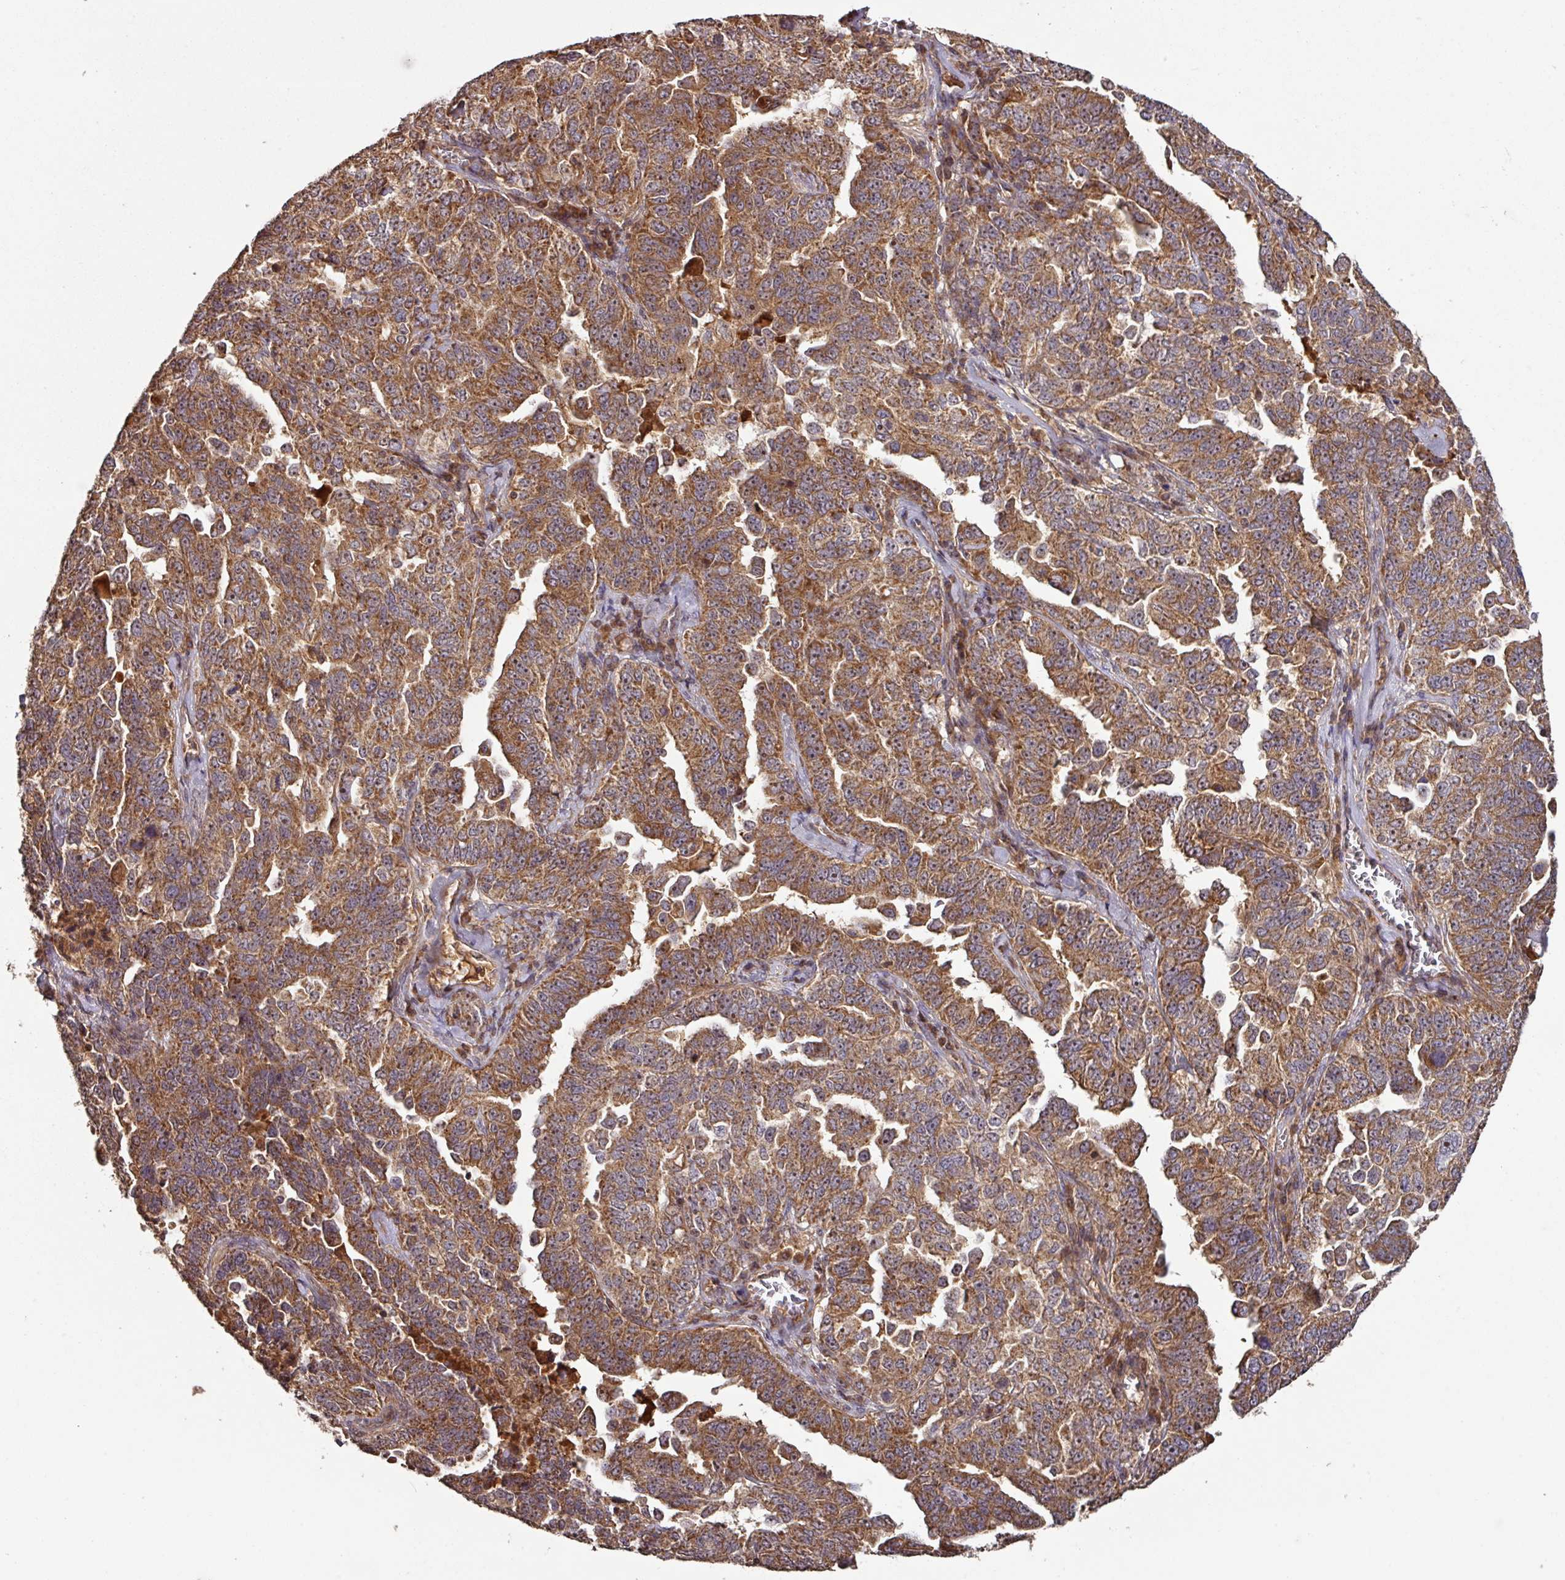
{"staining": {"intensity": "moderate", "quantity": ">75%", "location": "cytoplasmic/membranous"}, "tissue": "ovarian cancer", "cell_type": "Tumor cells", "image_type": "cancer", "snomed": [{"axis": "morphology", "description": "Carcinoma, endometroid"}, {"axis": "topography", "description": "Ovary"}], "caption": "Human ovarian endometroid carcinoma stained for a protein (brown) reveals moderate cytoplasmic/membranous positive staining in approximately >75% of tumor cells.", "gene": "MRRF", "patient": {"sex": "female", "age": 62}}